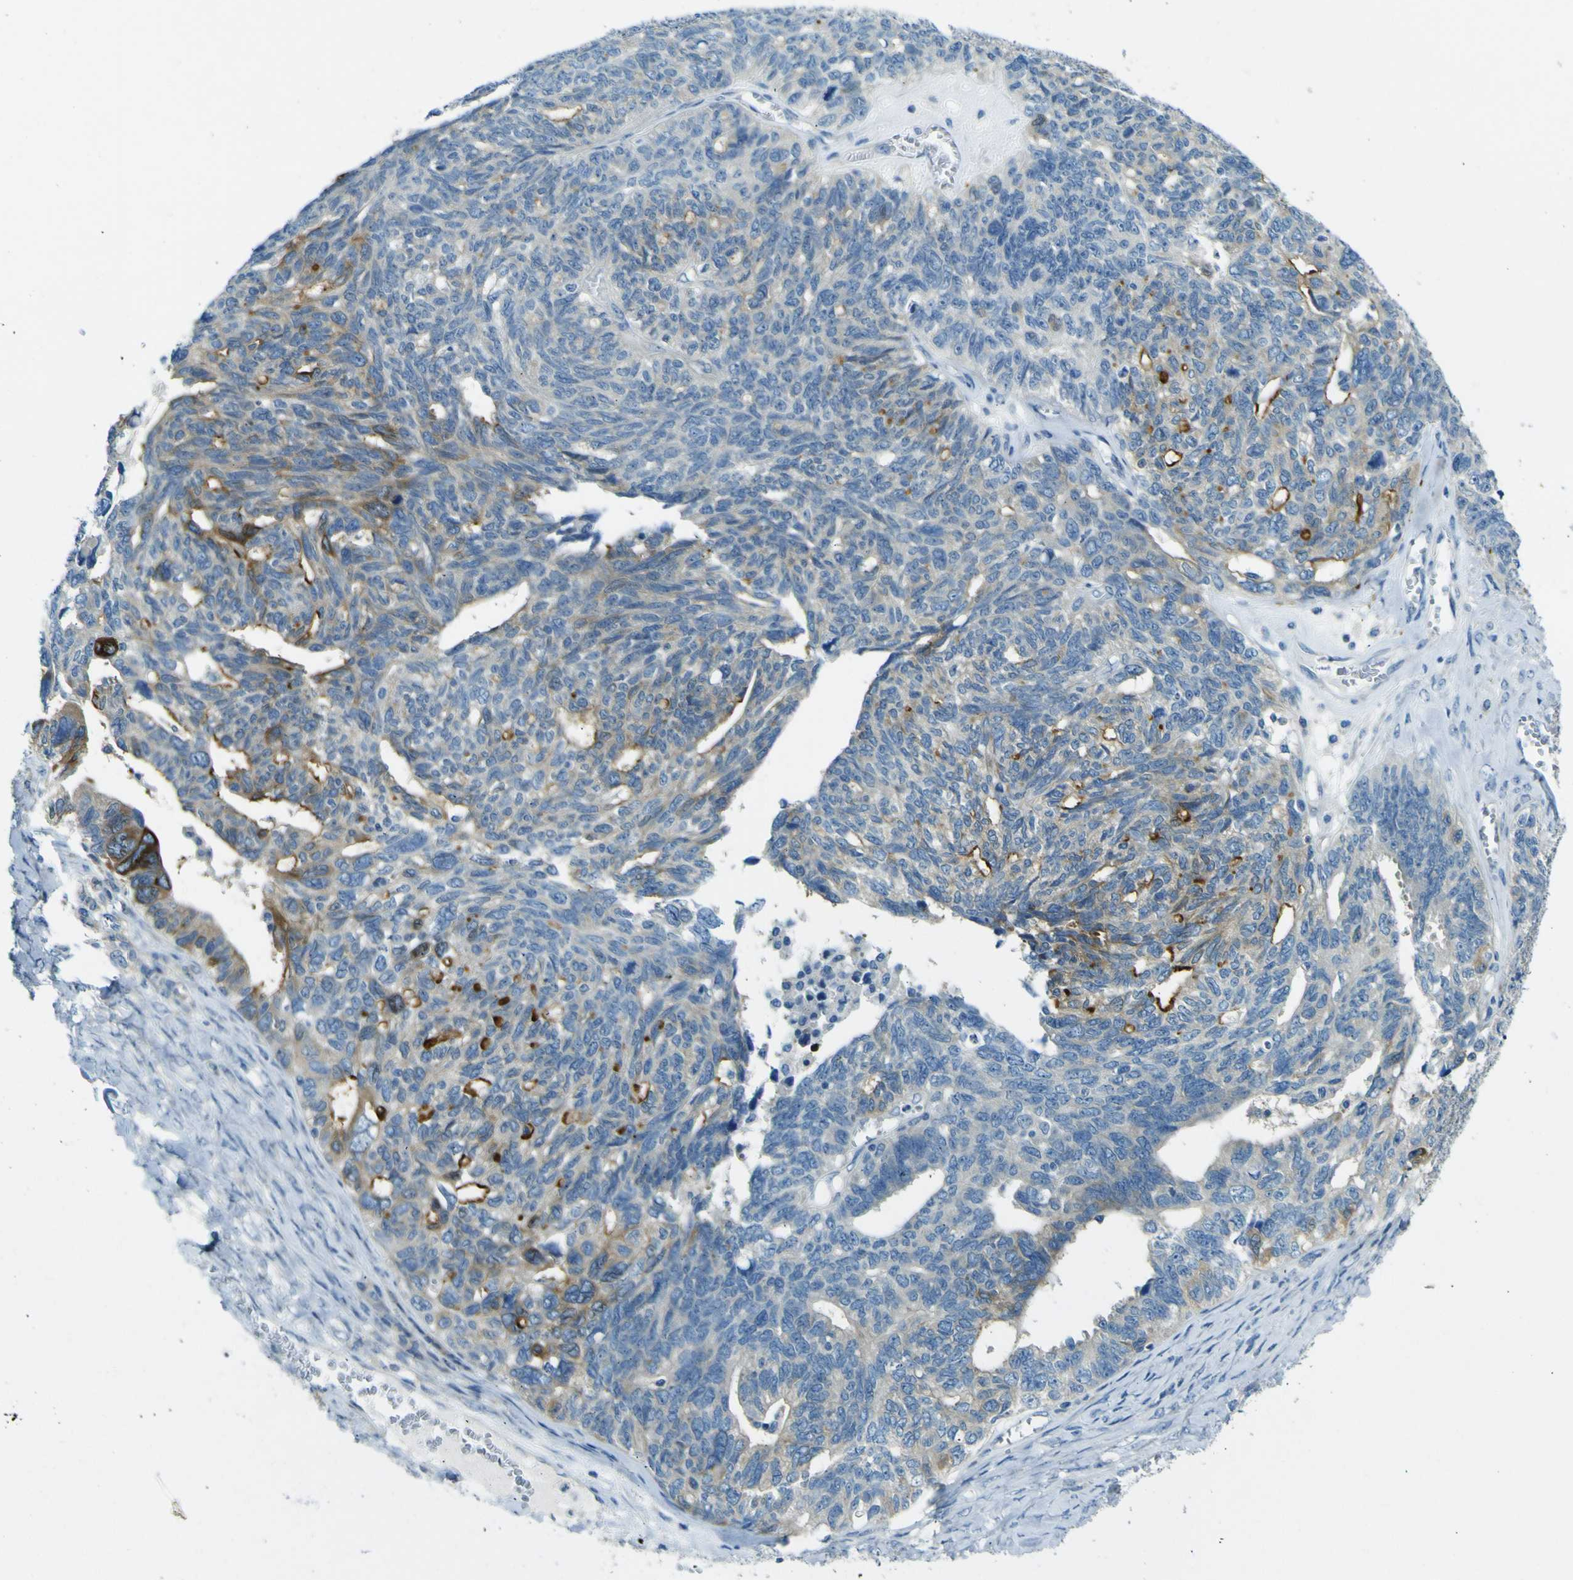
{"staining": {"intensity": "strong", "quantity": "<25%", "location": "cytoplasmic/membranous"}, "tissue": "ovarian cancer", "cell_type": "Tumor cells", "image_type": "cancer", "snomed": [{"axis": "morphology", "description": "Cystadenocarcinoma, serous, NOS"}, {"axis": "topography", "description": "Ovary"}], "caption": "Approximately <25% of tumor cells in ovarian cancer (serous cystadenocarcinoma) show strong cytoplasmic/membranous protein positivity as visualized by brown immunohistochemical staining.", "gene": "SORCS1", "patient": {"sex": "female", "age": 79}}